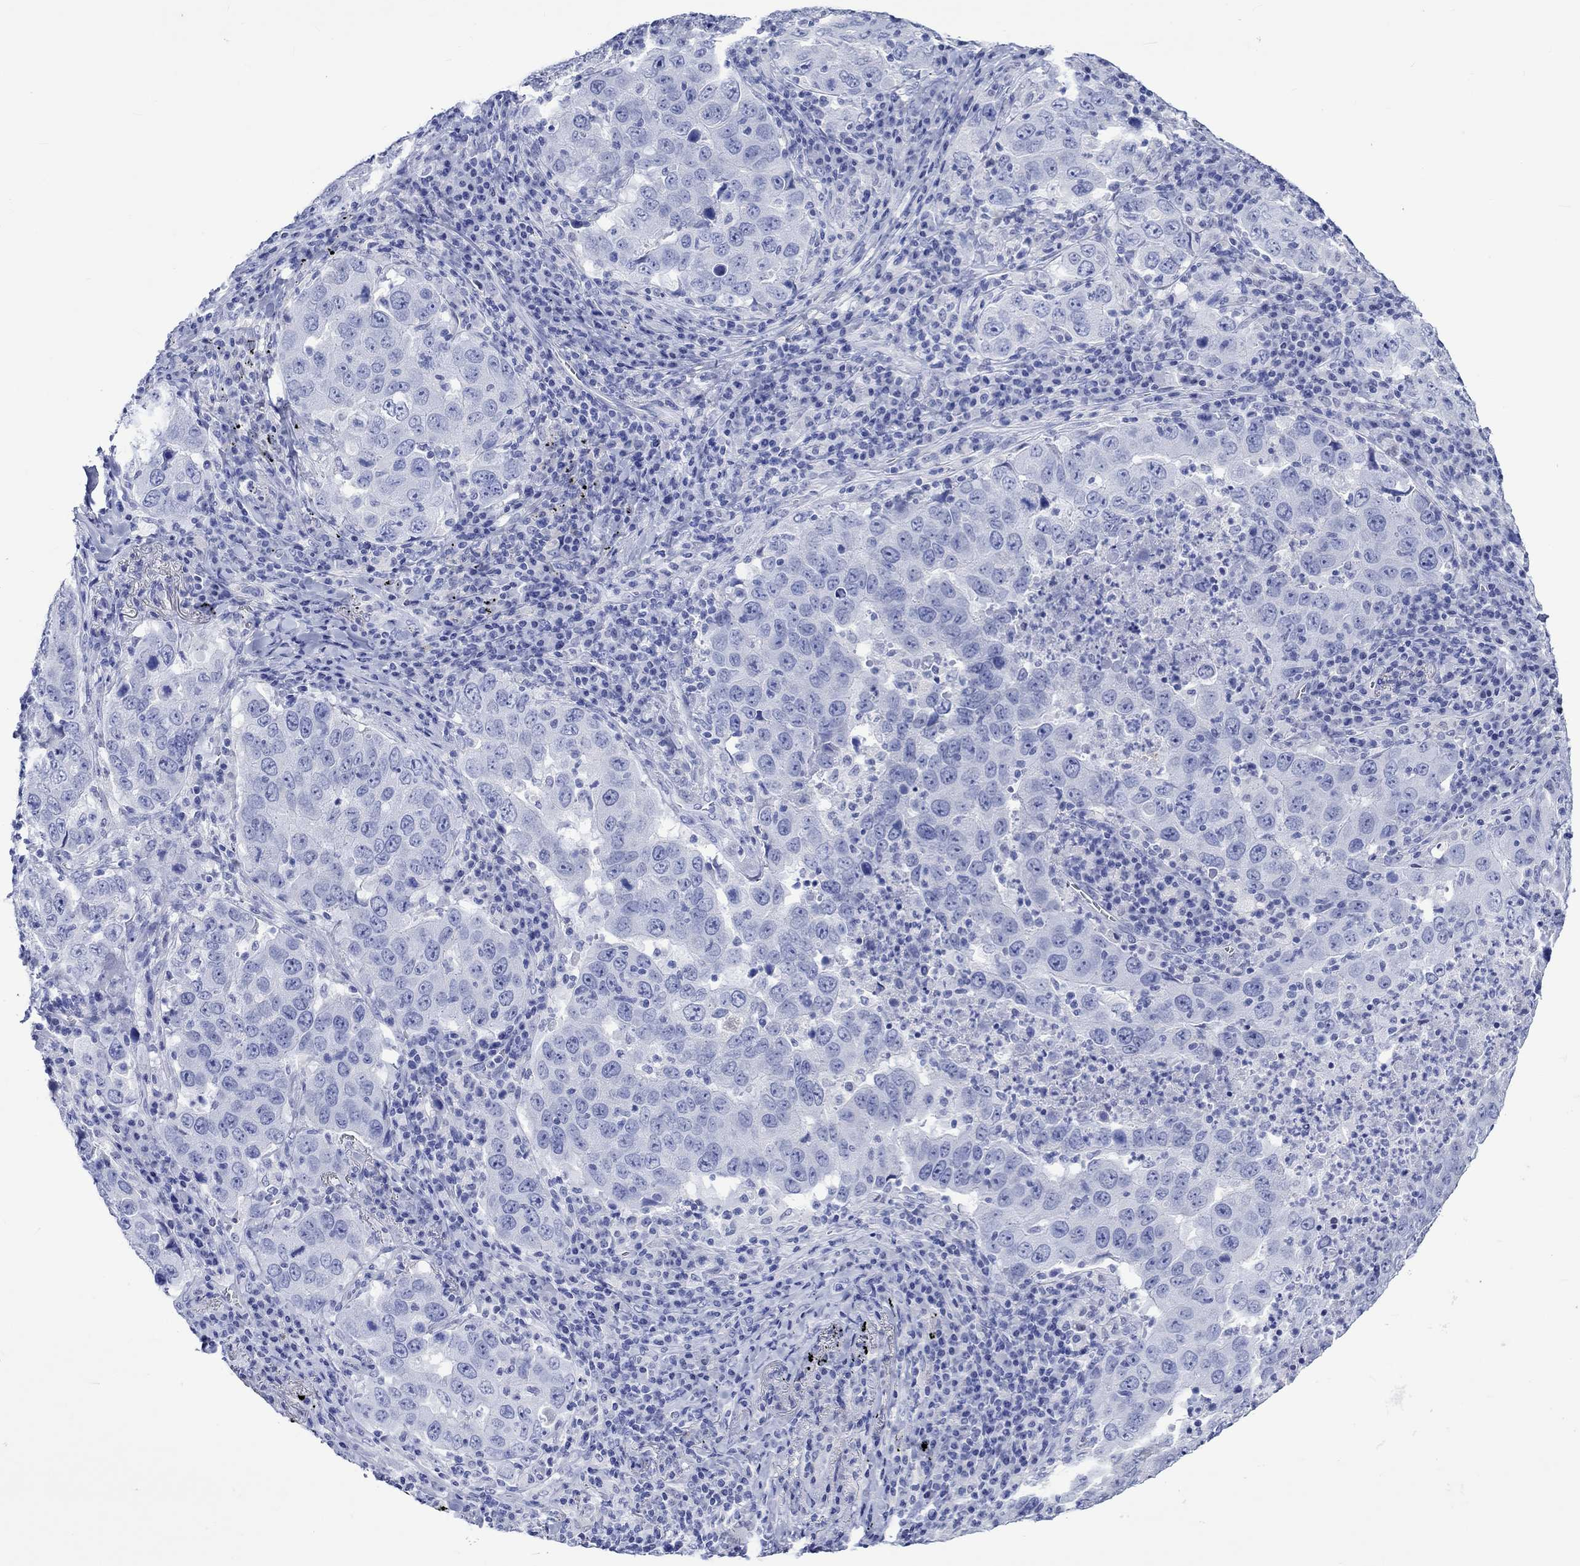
{"staining": {"intensity": "negative", "quantity": "none", "location": "none"}, "tissue": "lung cancer", "cell_type": "Tumor cells", "image_type": "cancer", "snomed": [{"axis": "morphology", "description": "Adenocarcinoma, NOS"}, {"axis": "topography", "description": "Lung"}], "caption": "Human lung cancer (adenocarcinoma) stained for a protein using IHC exhibits no expression in tumor cells.", "gene": "CRYAB", "patient": {"sex": "male", "age": 73}}